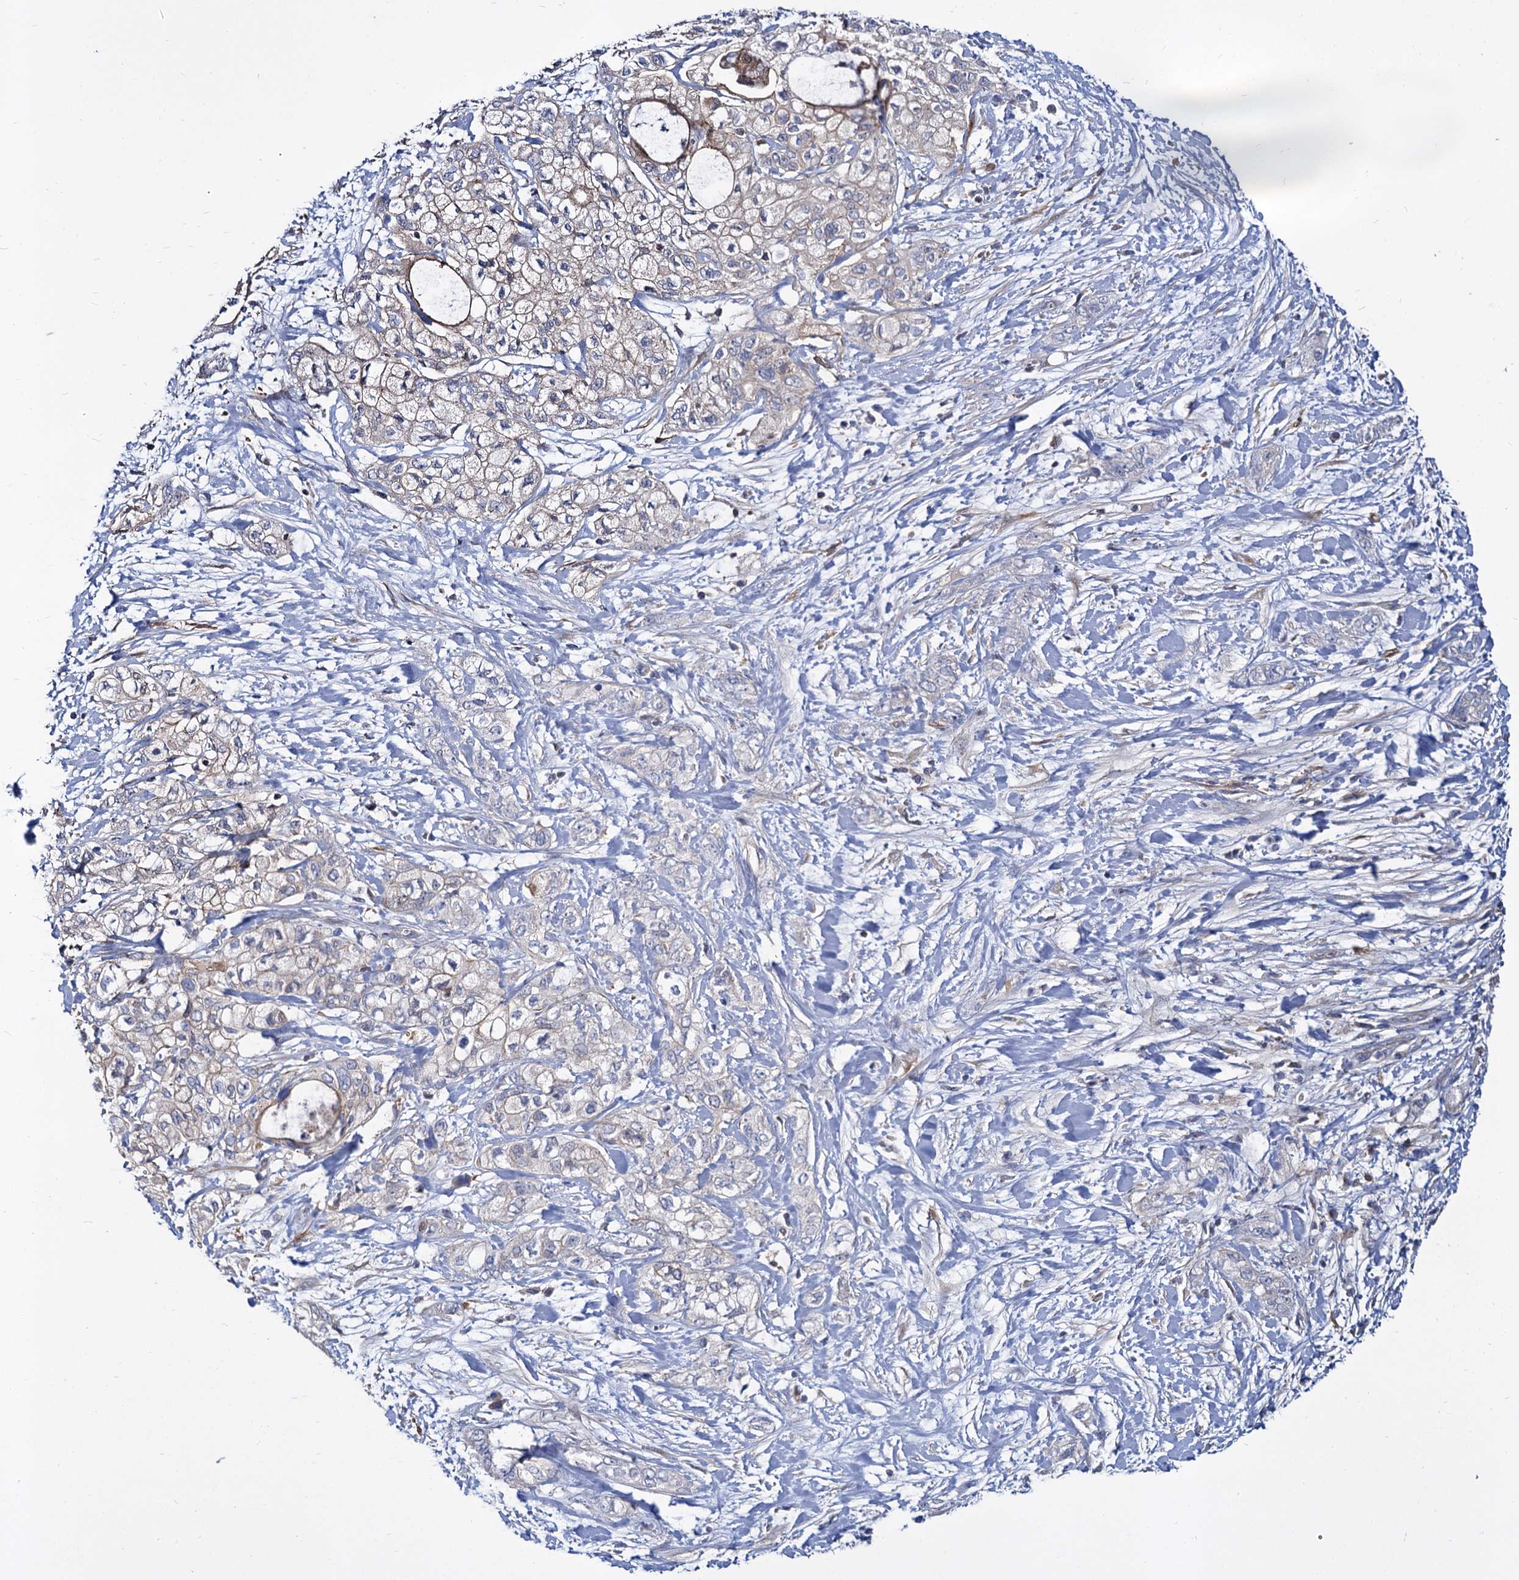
{"staining": {"intensity": "negative", "quantity": "none", "location": "none"}, "tissue": "pancreatic cancer", "cell_type": "Tumor cells", "image_type": "cancer", "snomed": [{"axis": "morphology", "description": "Adenocarcinoma, NOS"}, {"axis": "topography", "description": "Pancreas"}], "caption": "IHC of adenocarcinoma (pancreatic) exhibits no expression in tumor cells. (DAB (3,3'-diaminobenzidine) immunohistochemistry, high magnification).", "gene": "GCLC", "patient": {"sex": "male", "age": 70}}